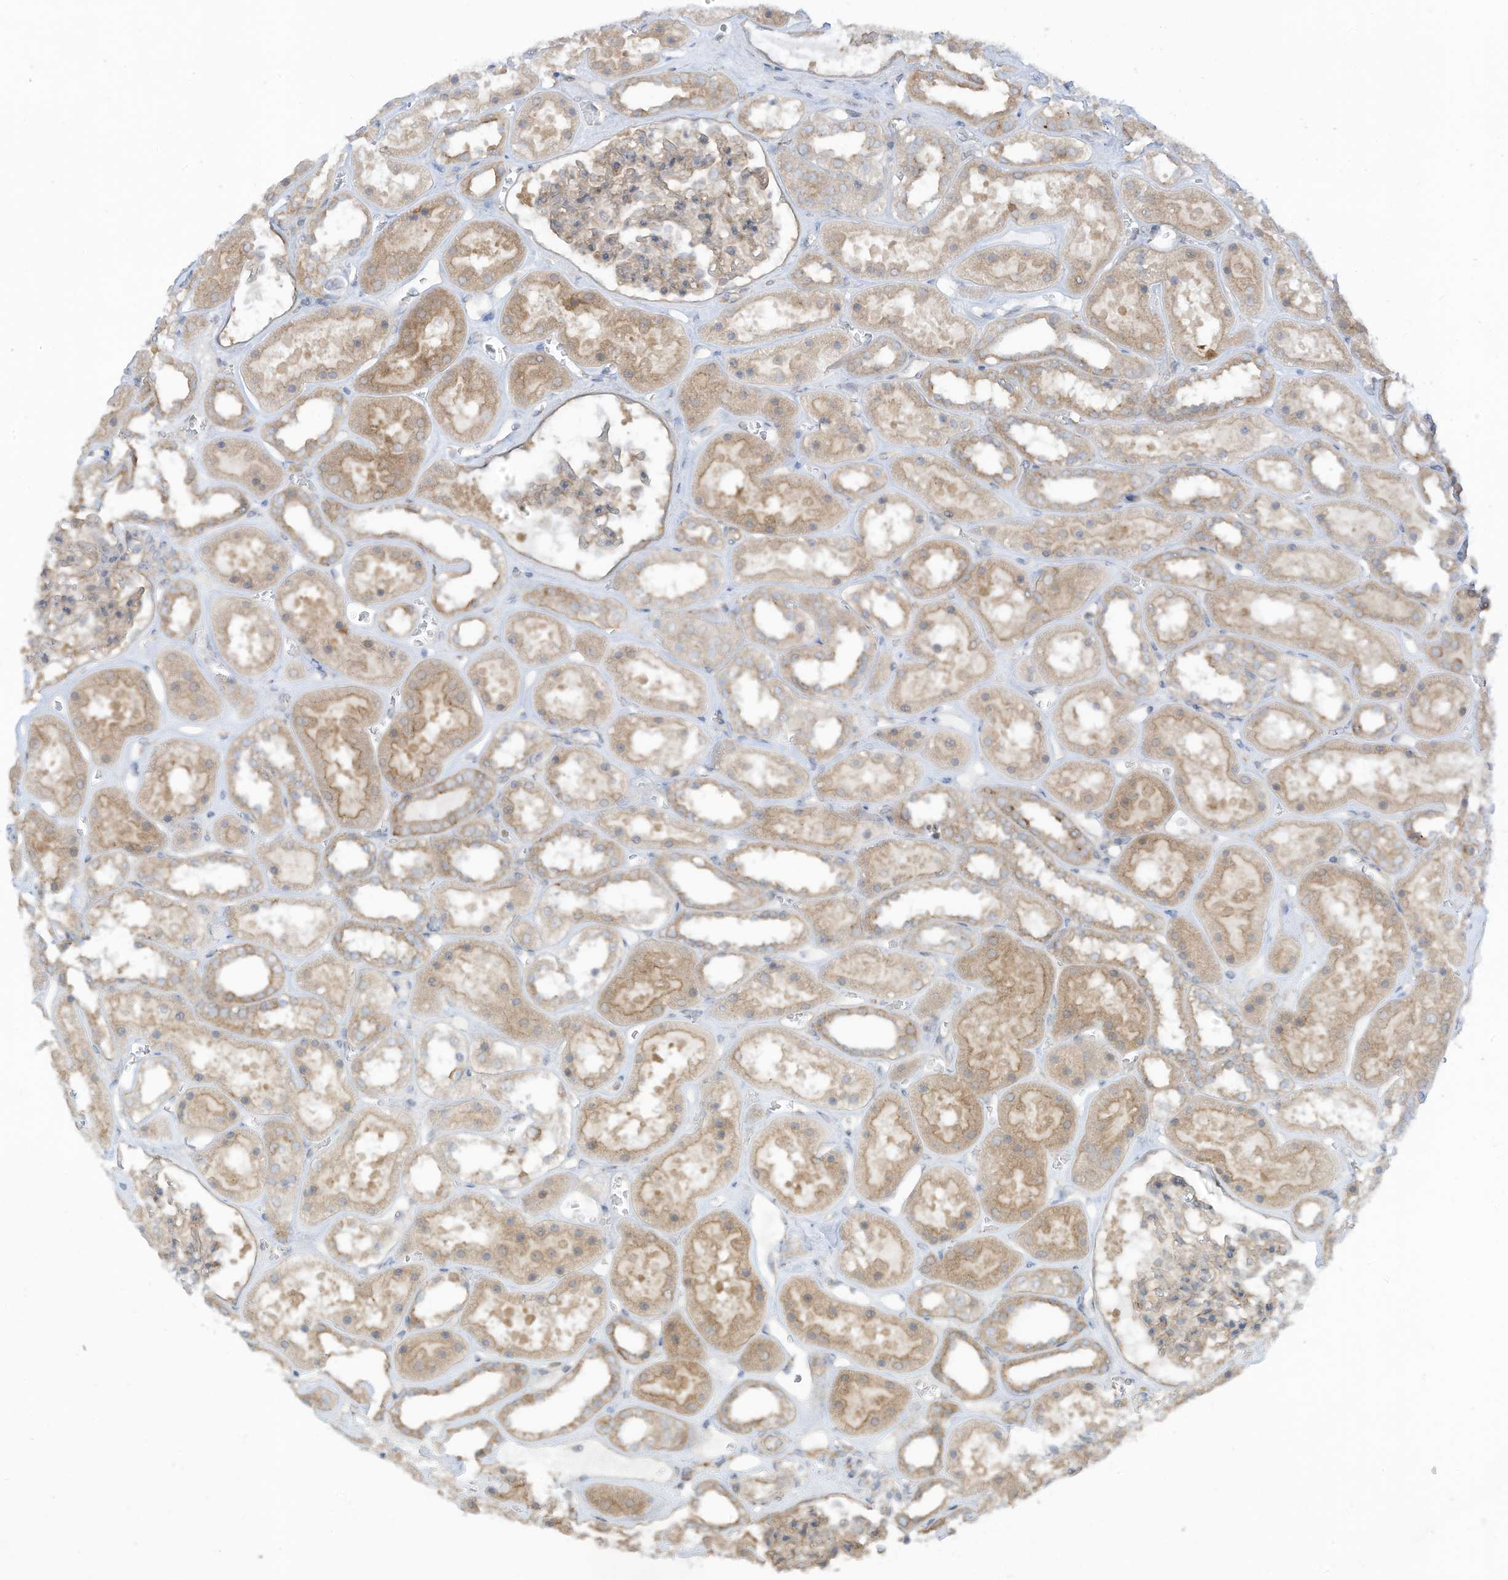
{"staining": {"intensity": "moderate", "quantity": "25%-75%", "location": "cytoplasmic/membranous"}, "tissue": "kidney", "cell_type": "Cells in glomeruli", "image_type": "normal", "snomed": [{"axis": "morphology", "description": "Normal tissue, NOS"}, {"axis": "topography", "description": "Kidney"}], "caption": "An image of kidney stained for a protein reveals moderate cytoplasmic/membranous brown staining in cells in glomeruli. The staining is performed using DAB brown chromogen to label protein expression. The nuclei are counter-stained blue using hematoxylin.", "gene": "REPS1", "patient": {"sex": "female", "age": 41}}